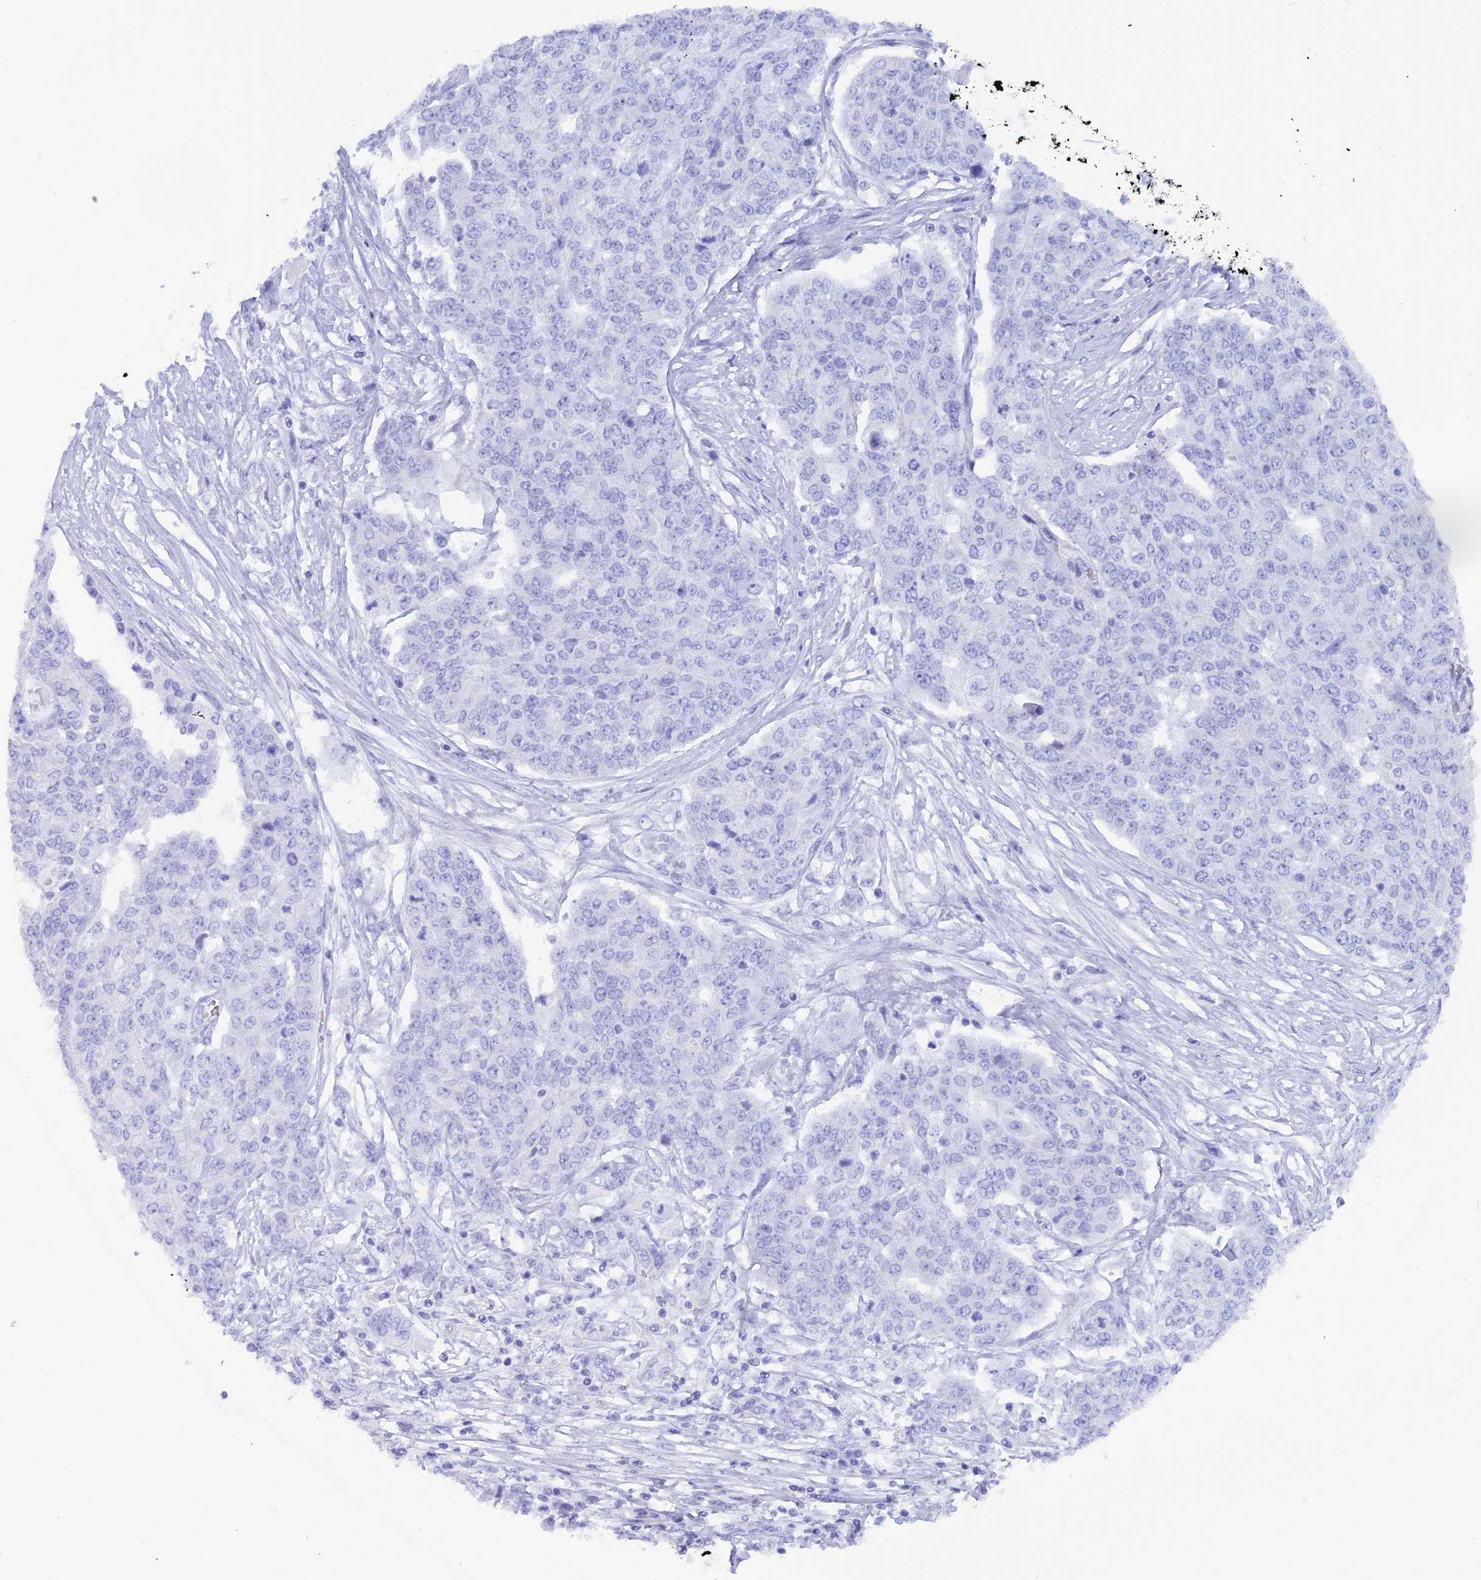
{"staining": {"intensity": "negative", "quantity": "none", "location": "none"}, "tissue": "ovarian cancer", "cell_type": "Tumor cells", "image_type": "cancer", "snomed": [{"axis": "morphology", "description": "Cystadenocarcinoma, serous, NOS"}, {"axis": "topography", "description": "Soft tissue"}, {"axis": "topography", "description": "Ovary"}], "caption": "Immunohistochemical staining of ovarian cancer (serous cystadenocarcinoma) reveals no significant staining in tumor cells.", "gene": "GLYATL1", "patient": {"sex": "female", "age": 57}}